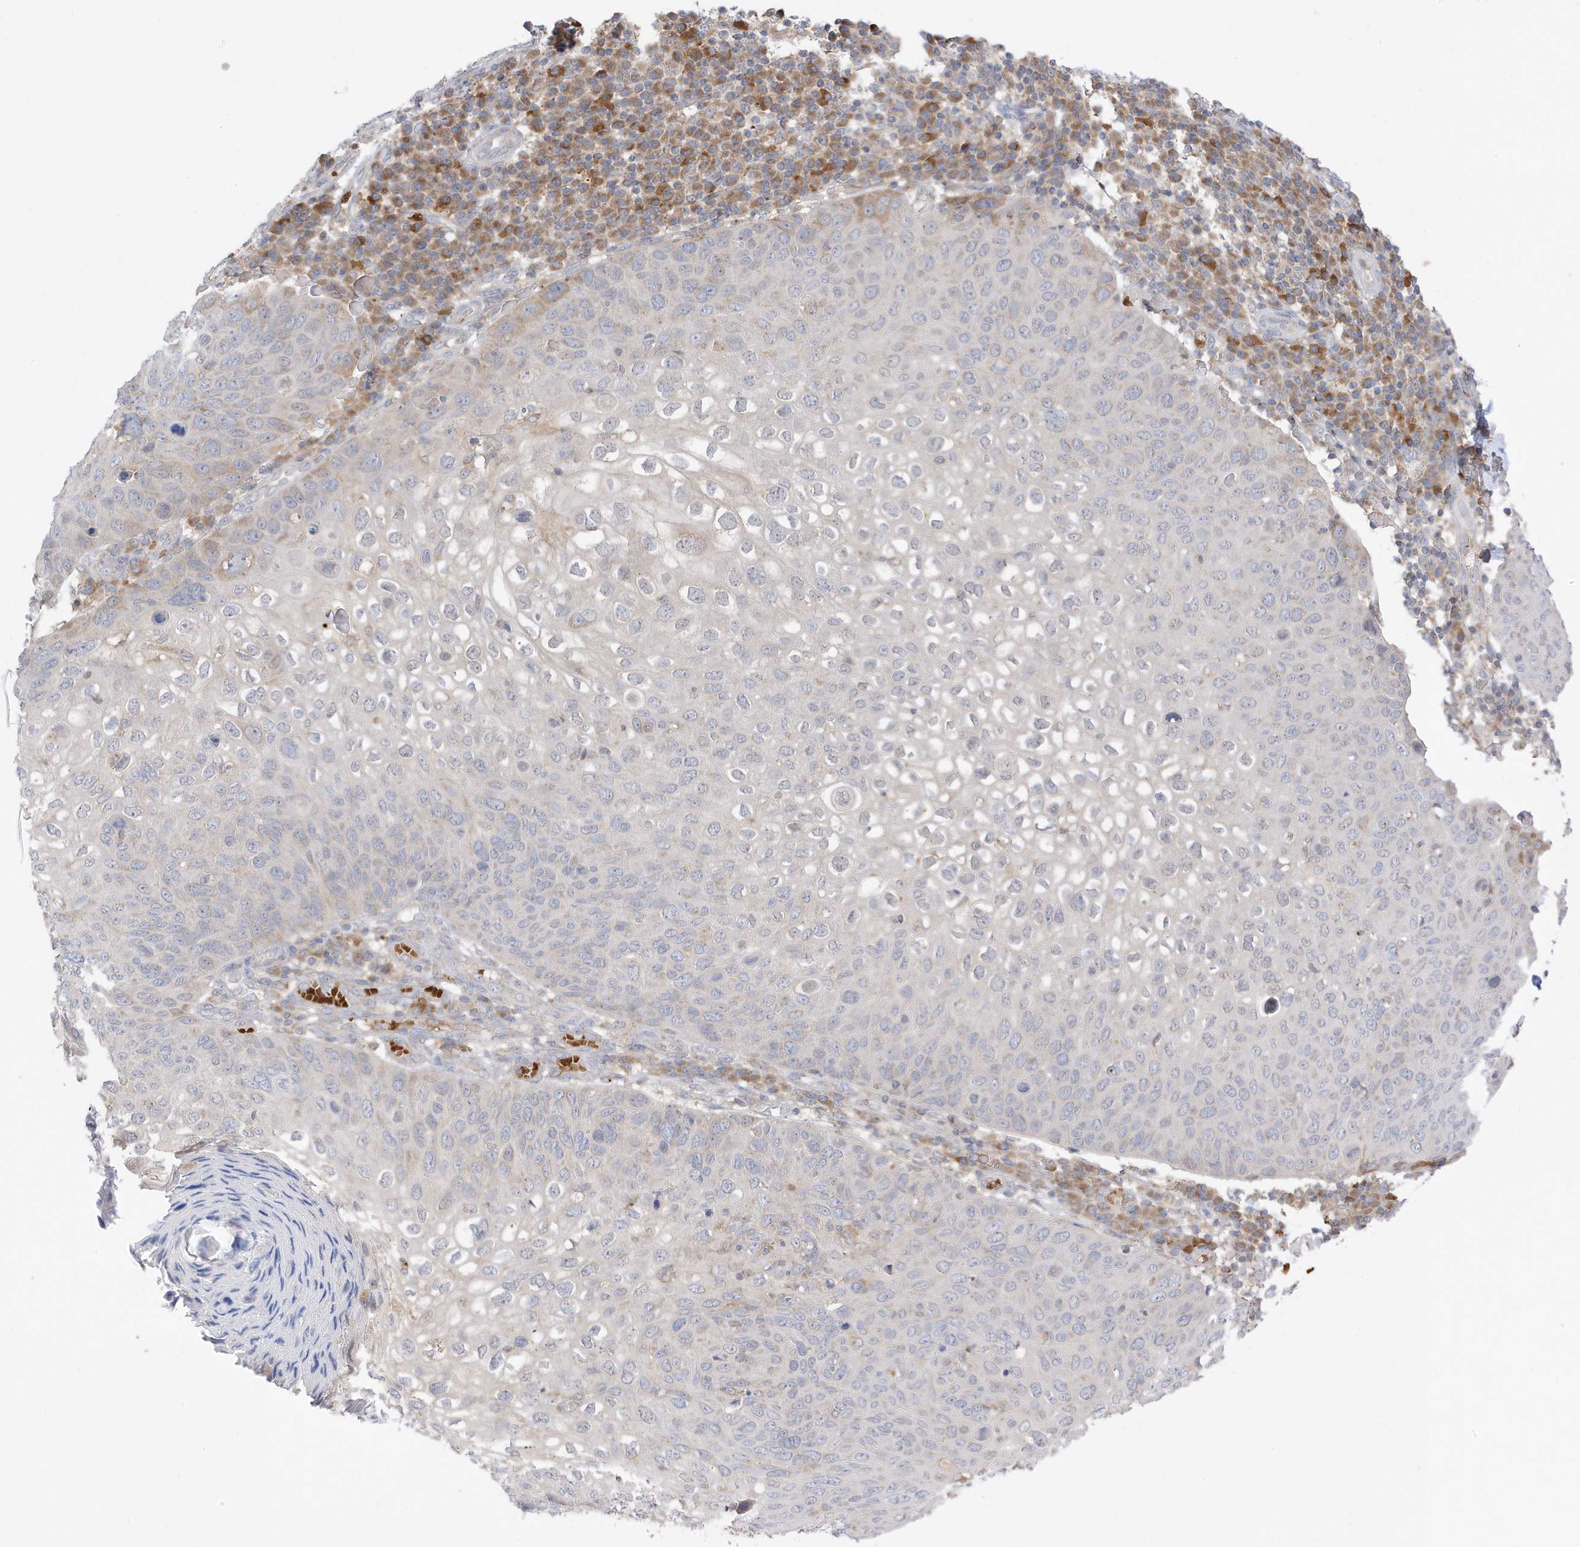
{"staining": {"intensity": "negative", "quantity": "none", "location": "none"}, "tissue": "skin cancer", "cell_type": "Tumor cells", "image_type": "cancer", "snomed": [{"axis": "morphology", "description": "Squamous cell carcinoma, NOS"}, {"axis": "topography", "description": "Skin"}], "caption": "IHC of skin cancer (squamous cell carcinoma) exhibits no staining in tumor cells. (DAB immunohistochemistry with hematoxylin counter stain).", "gene": "NPPC", "patient": {"sex": "female", "age": 90}}